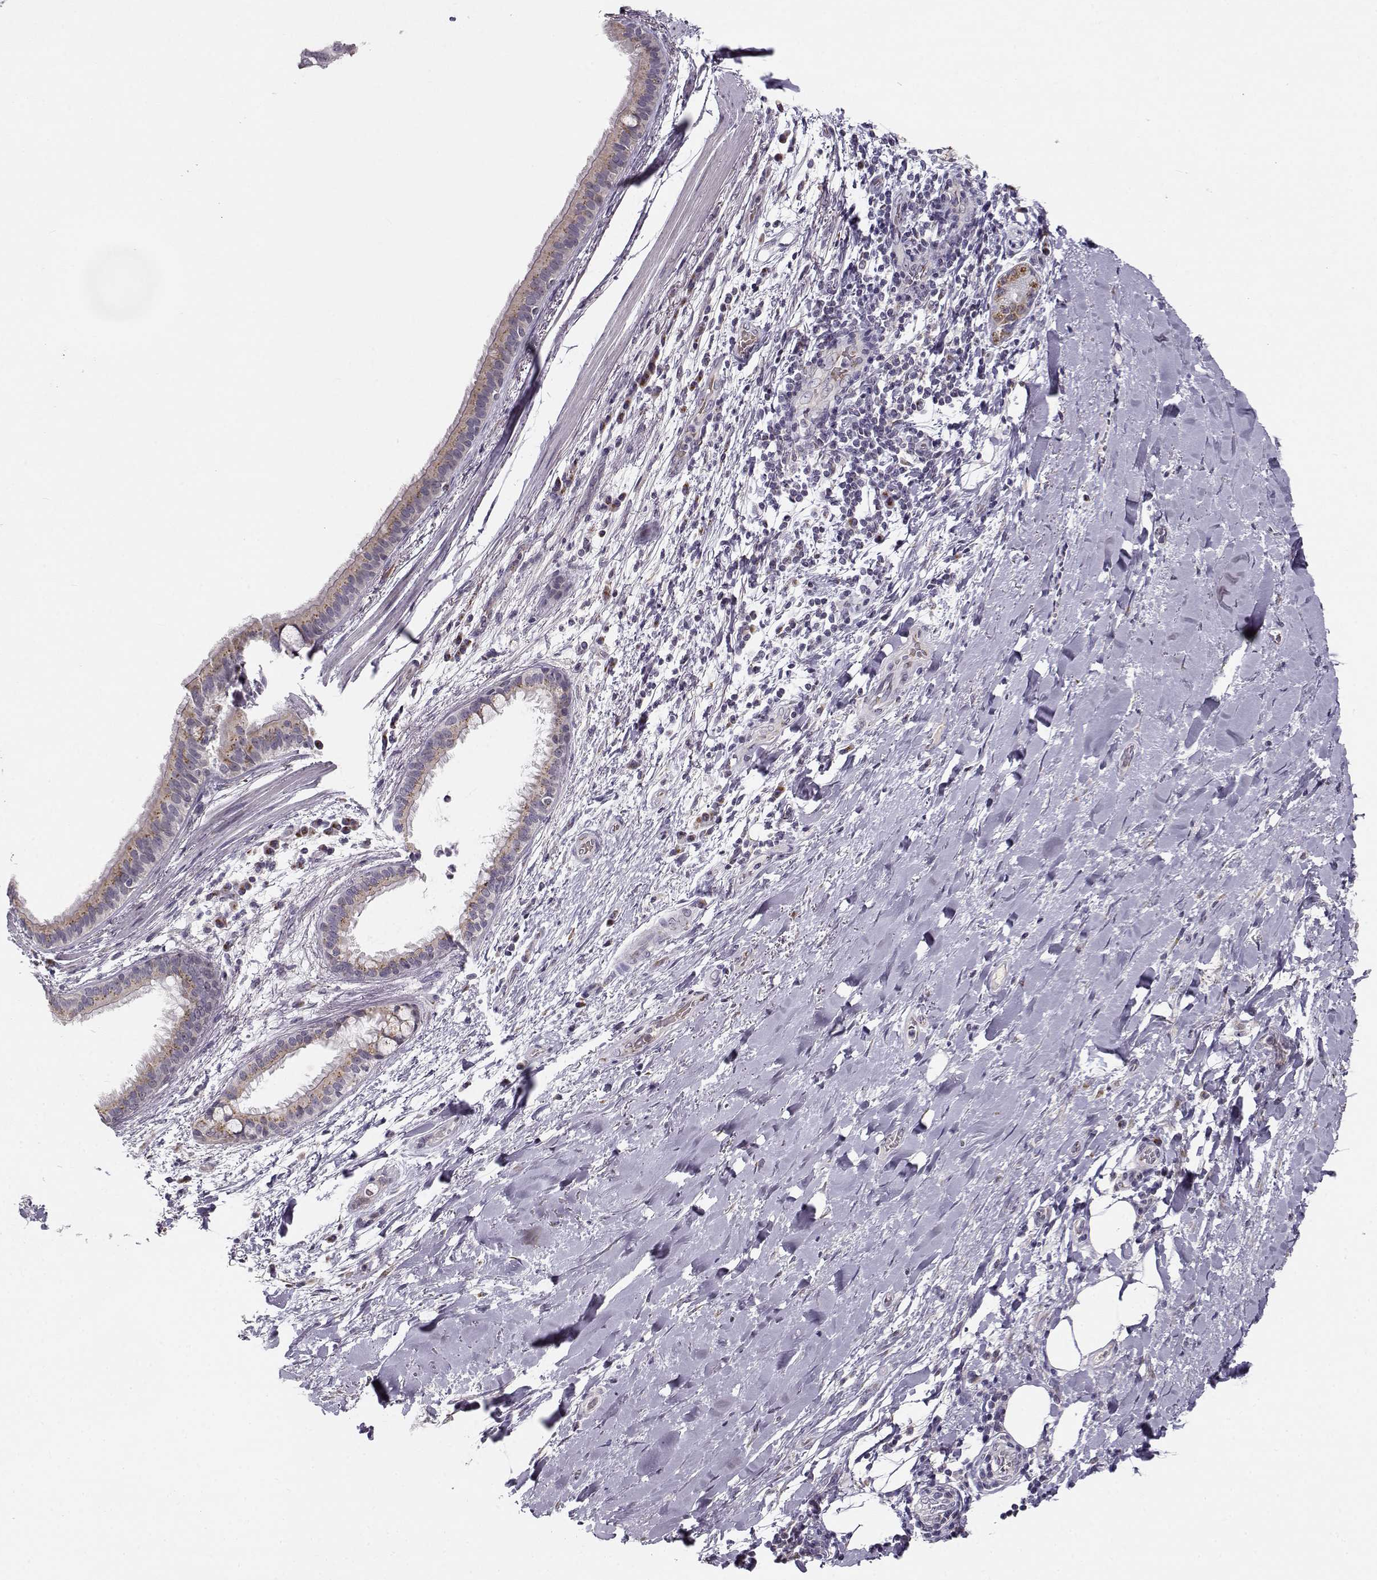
{"staining": {"intensity": "weak", "quantity": ">75%", "location": "cytoplasmic/membranous"}, "tissue": "bronchus", "cell_type": "Respiratory epithelial cells", "image_type": "normal", "snomed": [{"axis": "morphology", "description": "Normal tissue, NOS"}, {"axis": "morphology", "description": "Squamous cell carcinoma, NOS"}, {"axis": "topography", "description": "Bronchus"}, {"axis": "topography", "description": "Lung"}], "caption": "Protein expression analysis of normal human bronchus reveals weak cytoplasmic/membranous positivity in about >75% of respiratory epithelial cells.", "gene": "SLC4A5", "patient": {"sex": "male", "age": 69}}